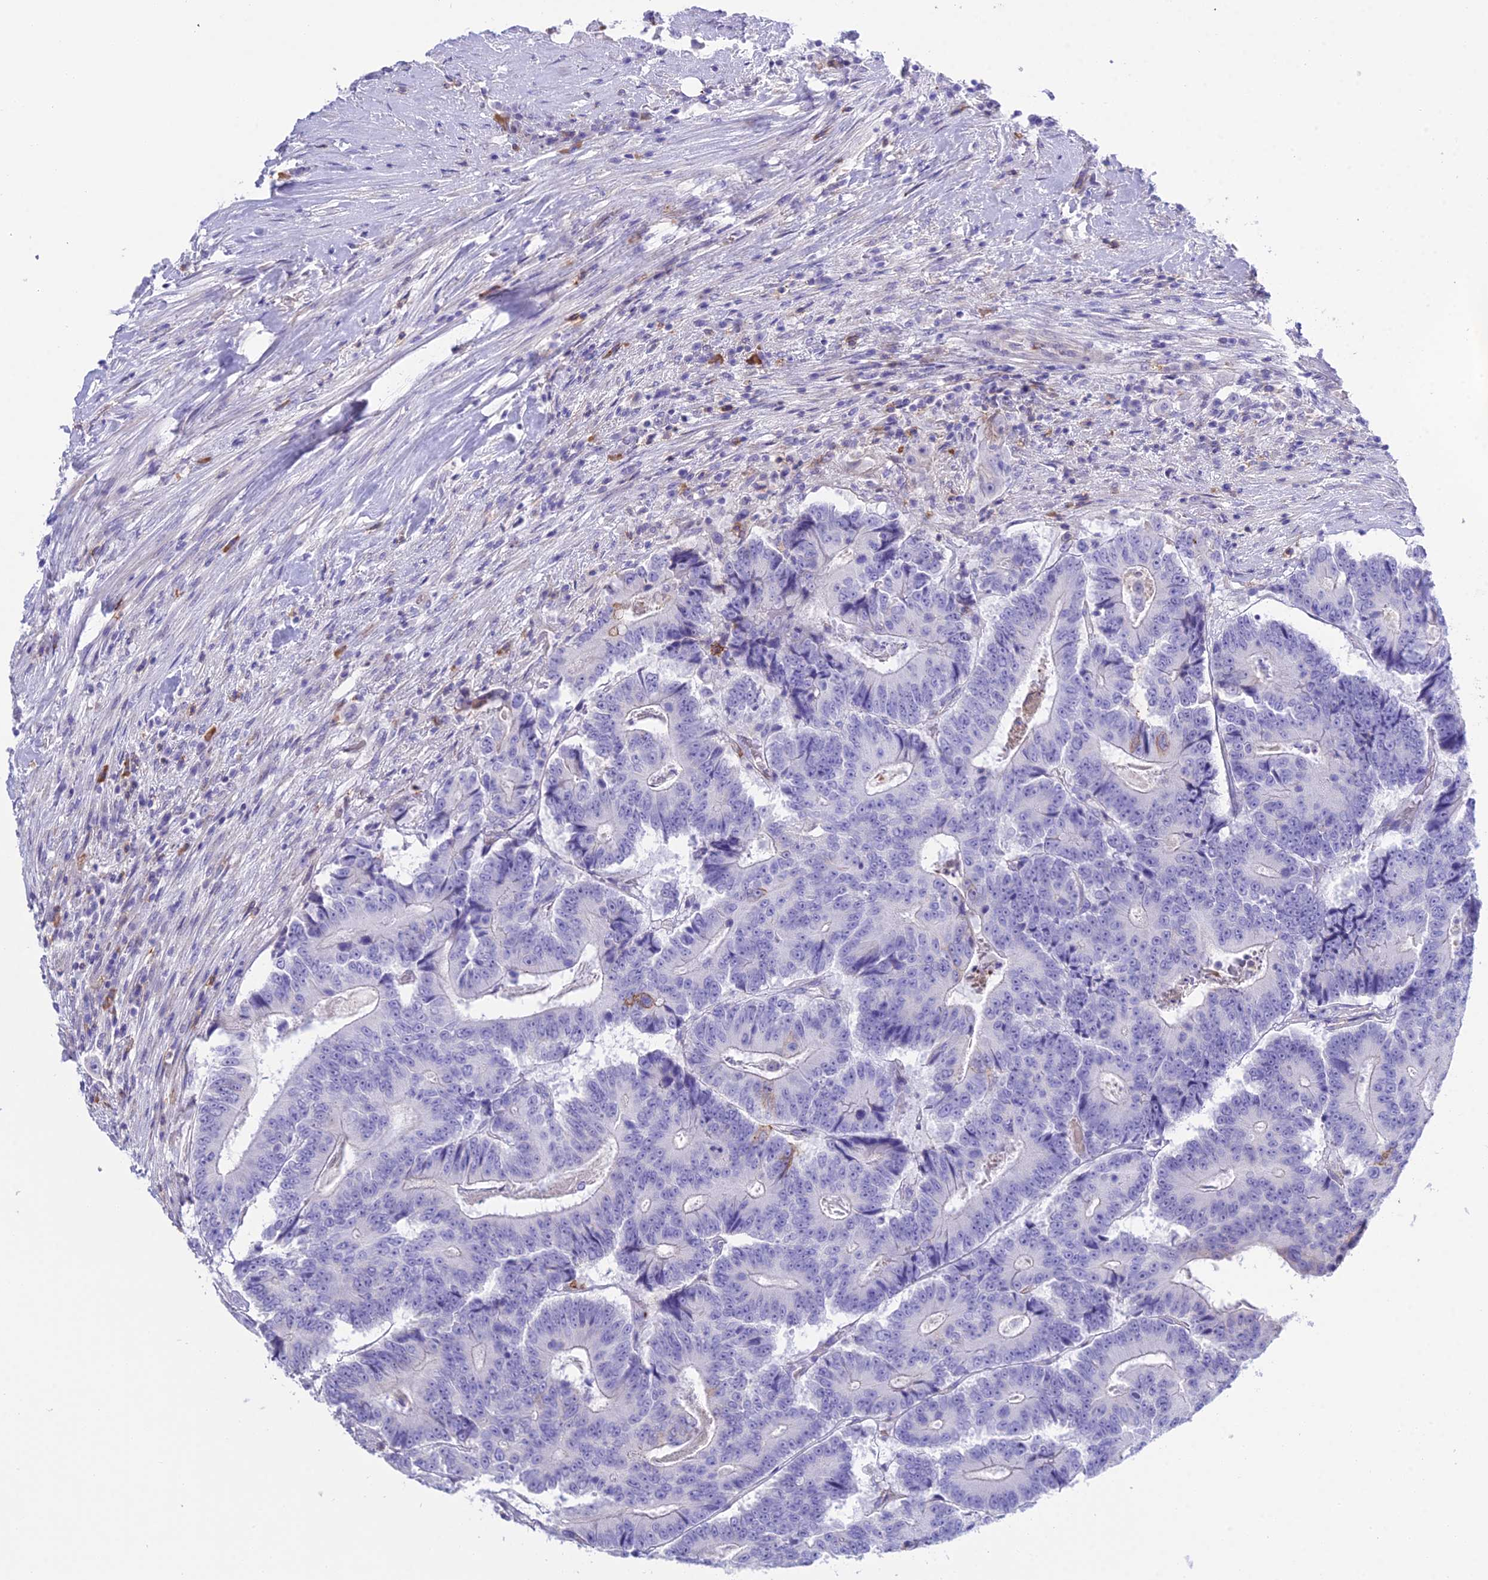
{"staining": {"intensity": "negative", "quantity": "none", "location": "none"}, "tissue": "colorectal cancer", "cell_type": "Tumor cells", "image_type": "cancer", "snomed": [{"axis": "morphology", "description": "Adenocarcinoma, NOS"}, {"axis": "topography", "description": "Colon"}], "caption": "This image is of colorectal cancer (adenocarcinoma) stained with IHC to label a protein in brown with the nuclei are counter-stained blue. There is no positivity in tumor cells. Nuclei are stained in blue.", "gene": "OR1Q1", "patient": {"sex": "male", "age": 83}}